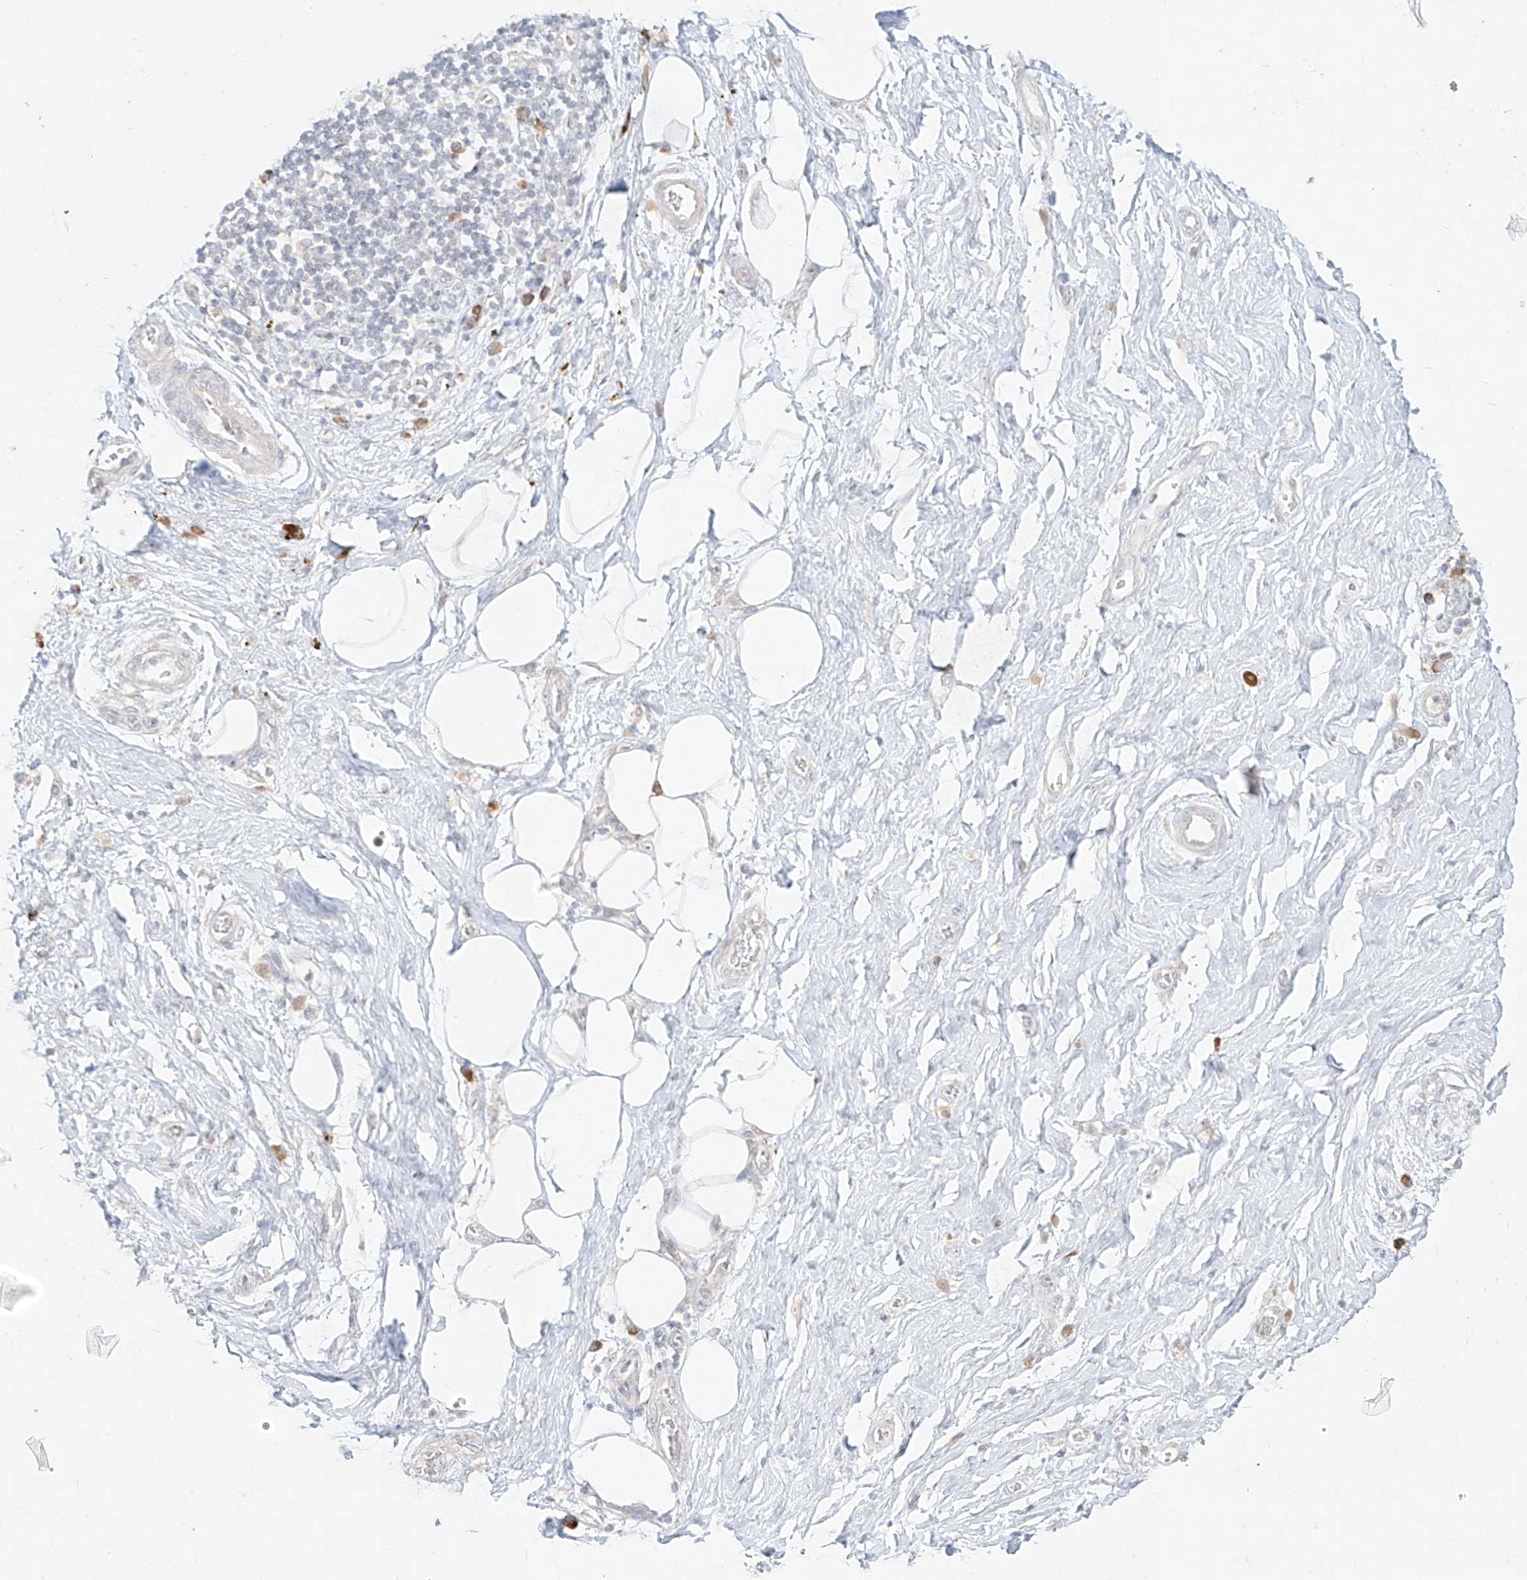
{"staining": {"intensity": "negative", "quantity": "none", "location": "none"}, "tissue": "adipose tissue", "cell_type": "Adipocytes", "image_type": "normal", "snomed": [{"axis": "morphology", "description": "Normal tissue, NOS"}, {"axis": "morphology", "description": "Adenocarcinoma, NOS"}, {"axis": "topography", "description": "Pancreas"}, {"axis": "topography", "description": "Peripheral nerve tissue"}], "caption": "This is an immunohistochemistry histopathology image of normal adipose tissue. There is no expression in adipocytes.", "gene": "SYTL3", "patient": {"sex": "male", "age": 59}}